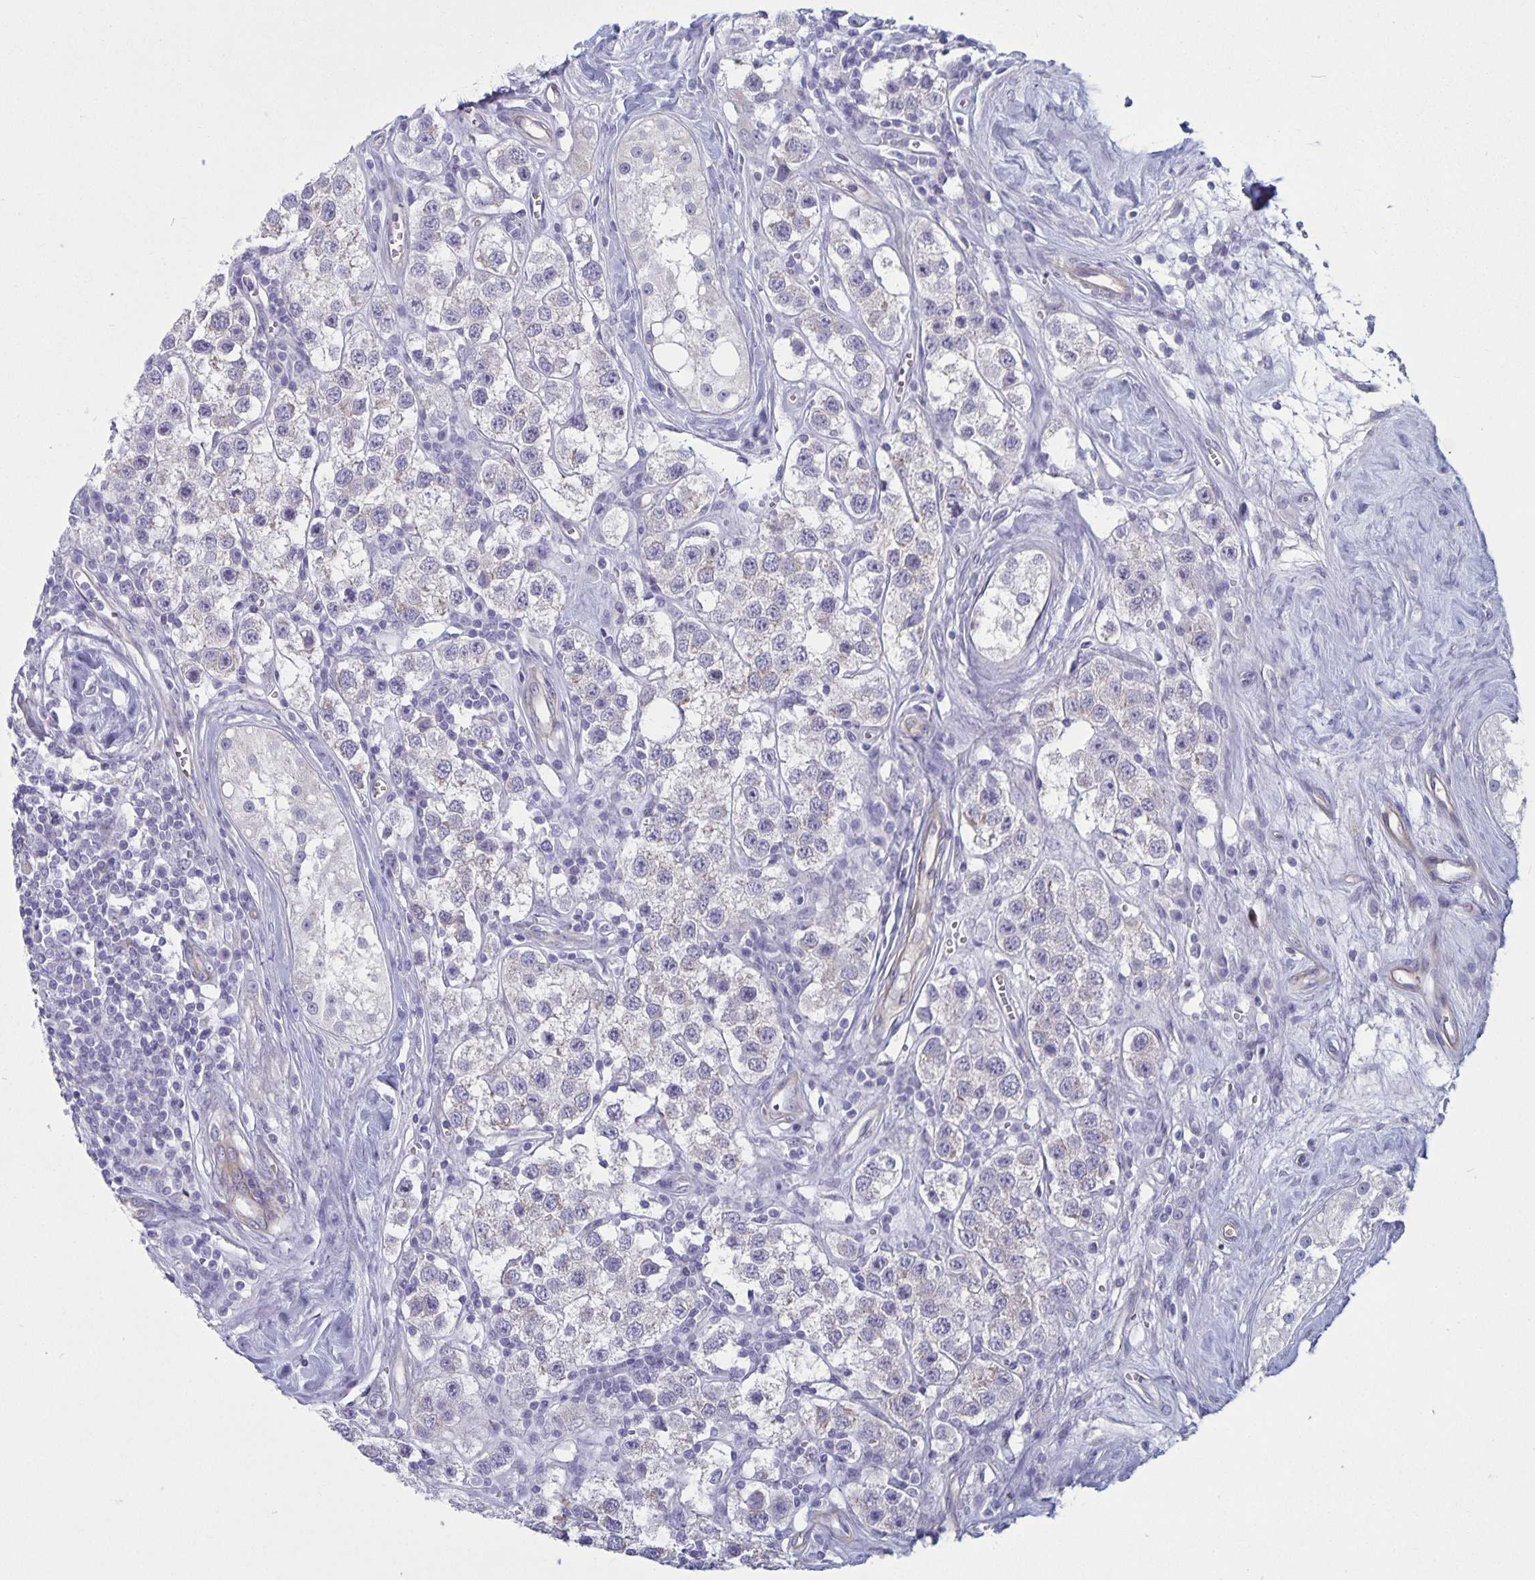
{"staining": {"intensity": "negative", "quantity": "none", "location": "none"}, "tissue": "testis cancer", "cell_type": "Tumor cells", "image_type": "cancer", "snomed": [{"axis": "morphology", "description": "Seminoma, NOS"}, {"axis": "topography", "description": "Testis"}], "caption": "This is an immunohistochemistry photomicrograph of human testis cancer (seminoma). There is no positivity in tumor cells.", "gene": "PLCB3", "patient": {"sex": "male", "age": 34}}